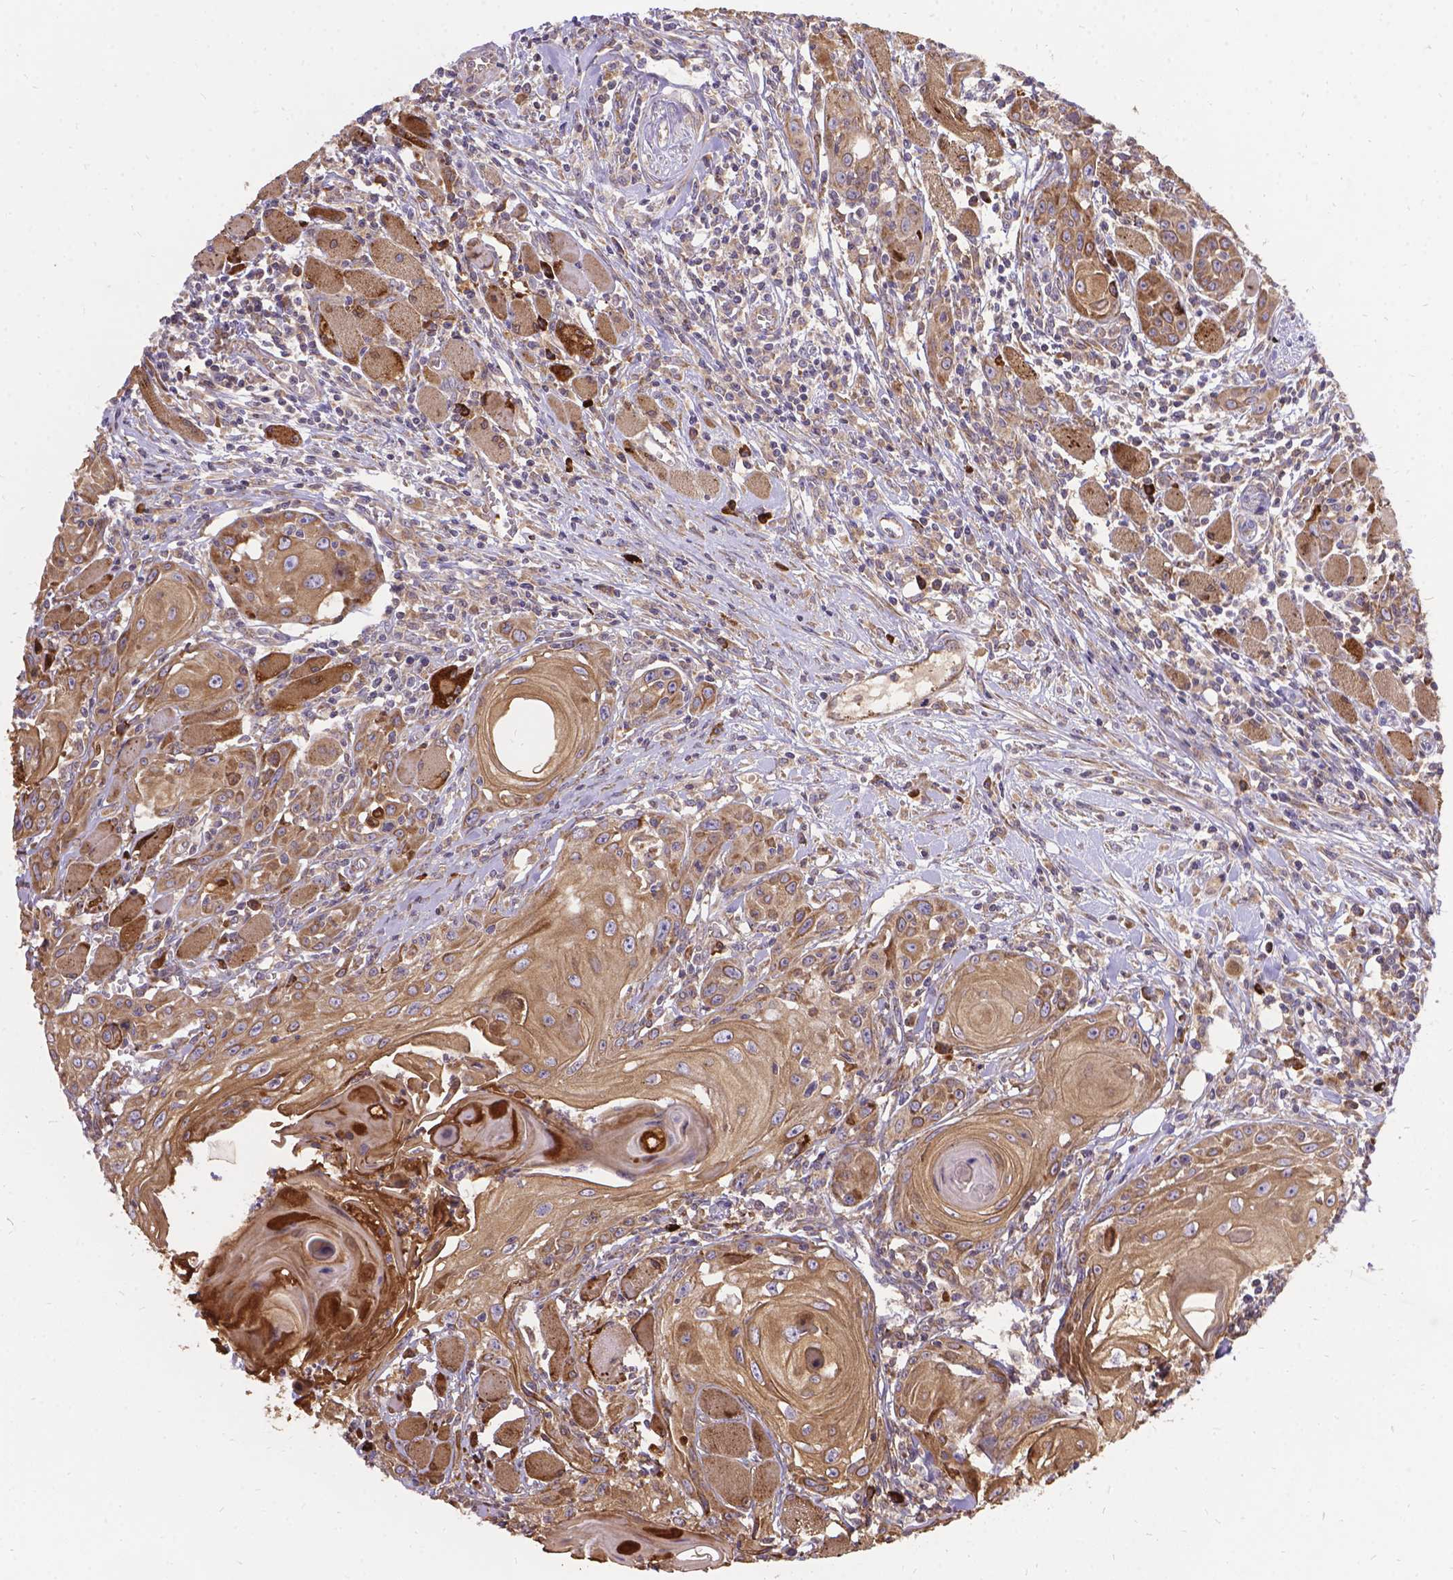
{"staining": {"intensity": "weak", "quantity": ">75%", "location": "cytoplasmic/membranous"}, "tissue": "head and neck cancer", "cell_type": "Tumor cells", "image_type": "cancer", "snomed": [{"axis": "morphology", "description": "Squamous cell carcinoma, NOS"}, {"axis": "topography", "description": "Head-Neck"}], "caption": "Protein expression analysis of squamous cell carcinoma (head and neck) demonstrates weak cytoplasmic/membranous expression in about >75% of tumor cells. The protein is shown in brown color, while the nuclei are stained blue.", "gene": "DENND6A", "patient": {"sex": "female", "age": 80}}